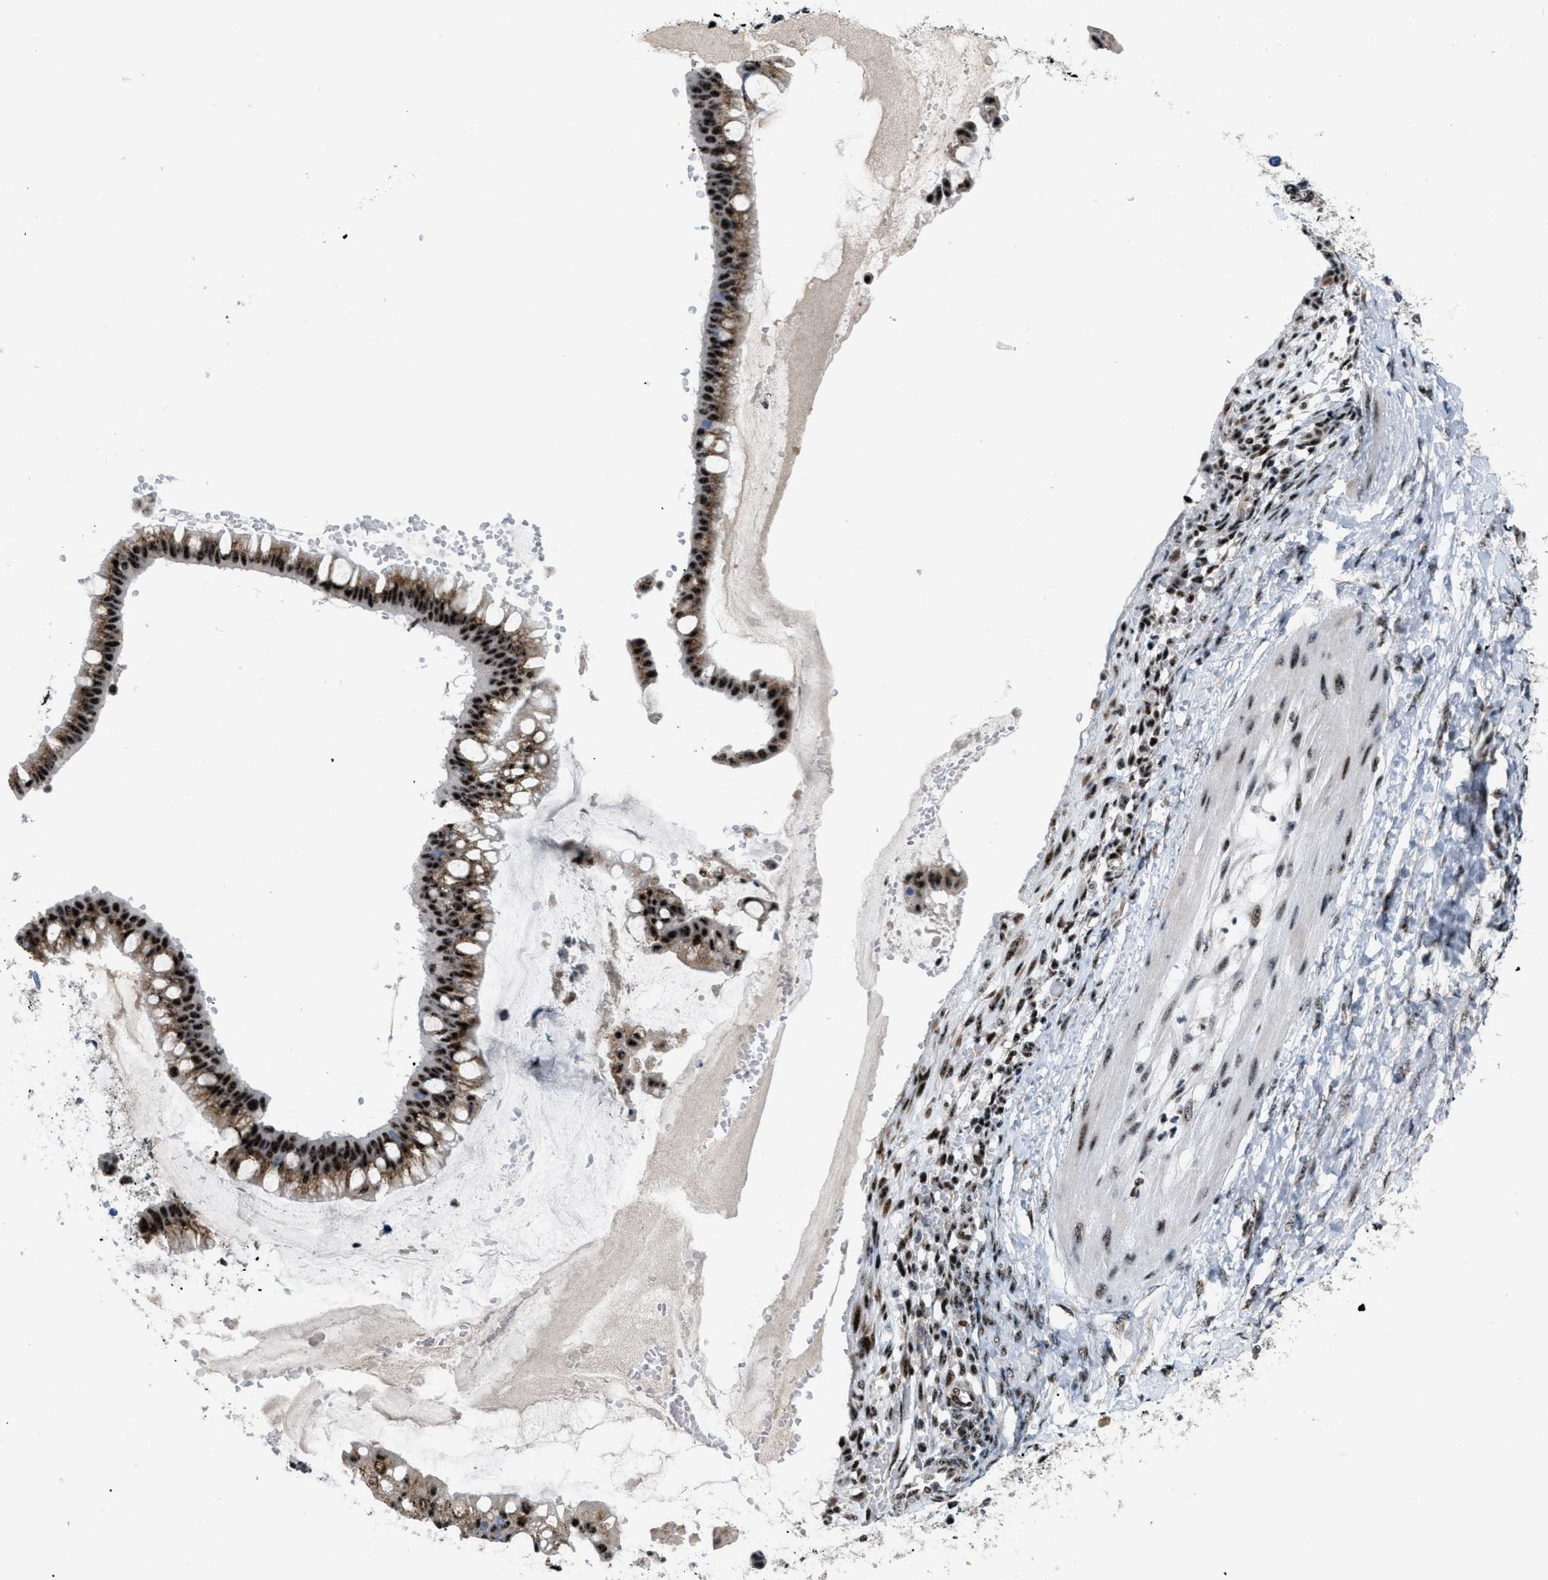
{"staining": {"intensity": "strong", "quantity": ">75%", "location": "cytoplasmic/membranous,nuclear"}, "tissue": "ovarian cancer", "cell_type": "Tumor cells", "image_type": "cancer", "snomed": [{"axis": "morphology", "description": "Cystadenocarcinoma, mucinous, NOS"}, {"axis": "topography", "description": "Ovary"}], "caption": "An immunohistochemistry (IHC) micrograph of neoplastic tissue is shown. Protein staining in brown shows strong cytoplasmic/membranous and nuclear positivity in mucinous cystadenocarcinoma (ovarian) within tumor cells.", "gene": "CDR2", "patient": {"sex": "female", "age": 73}}